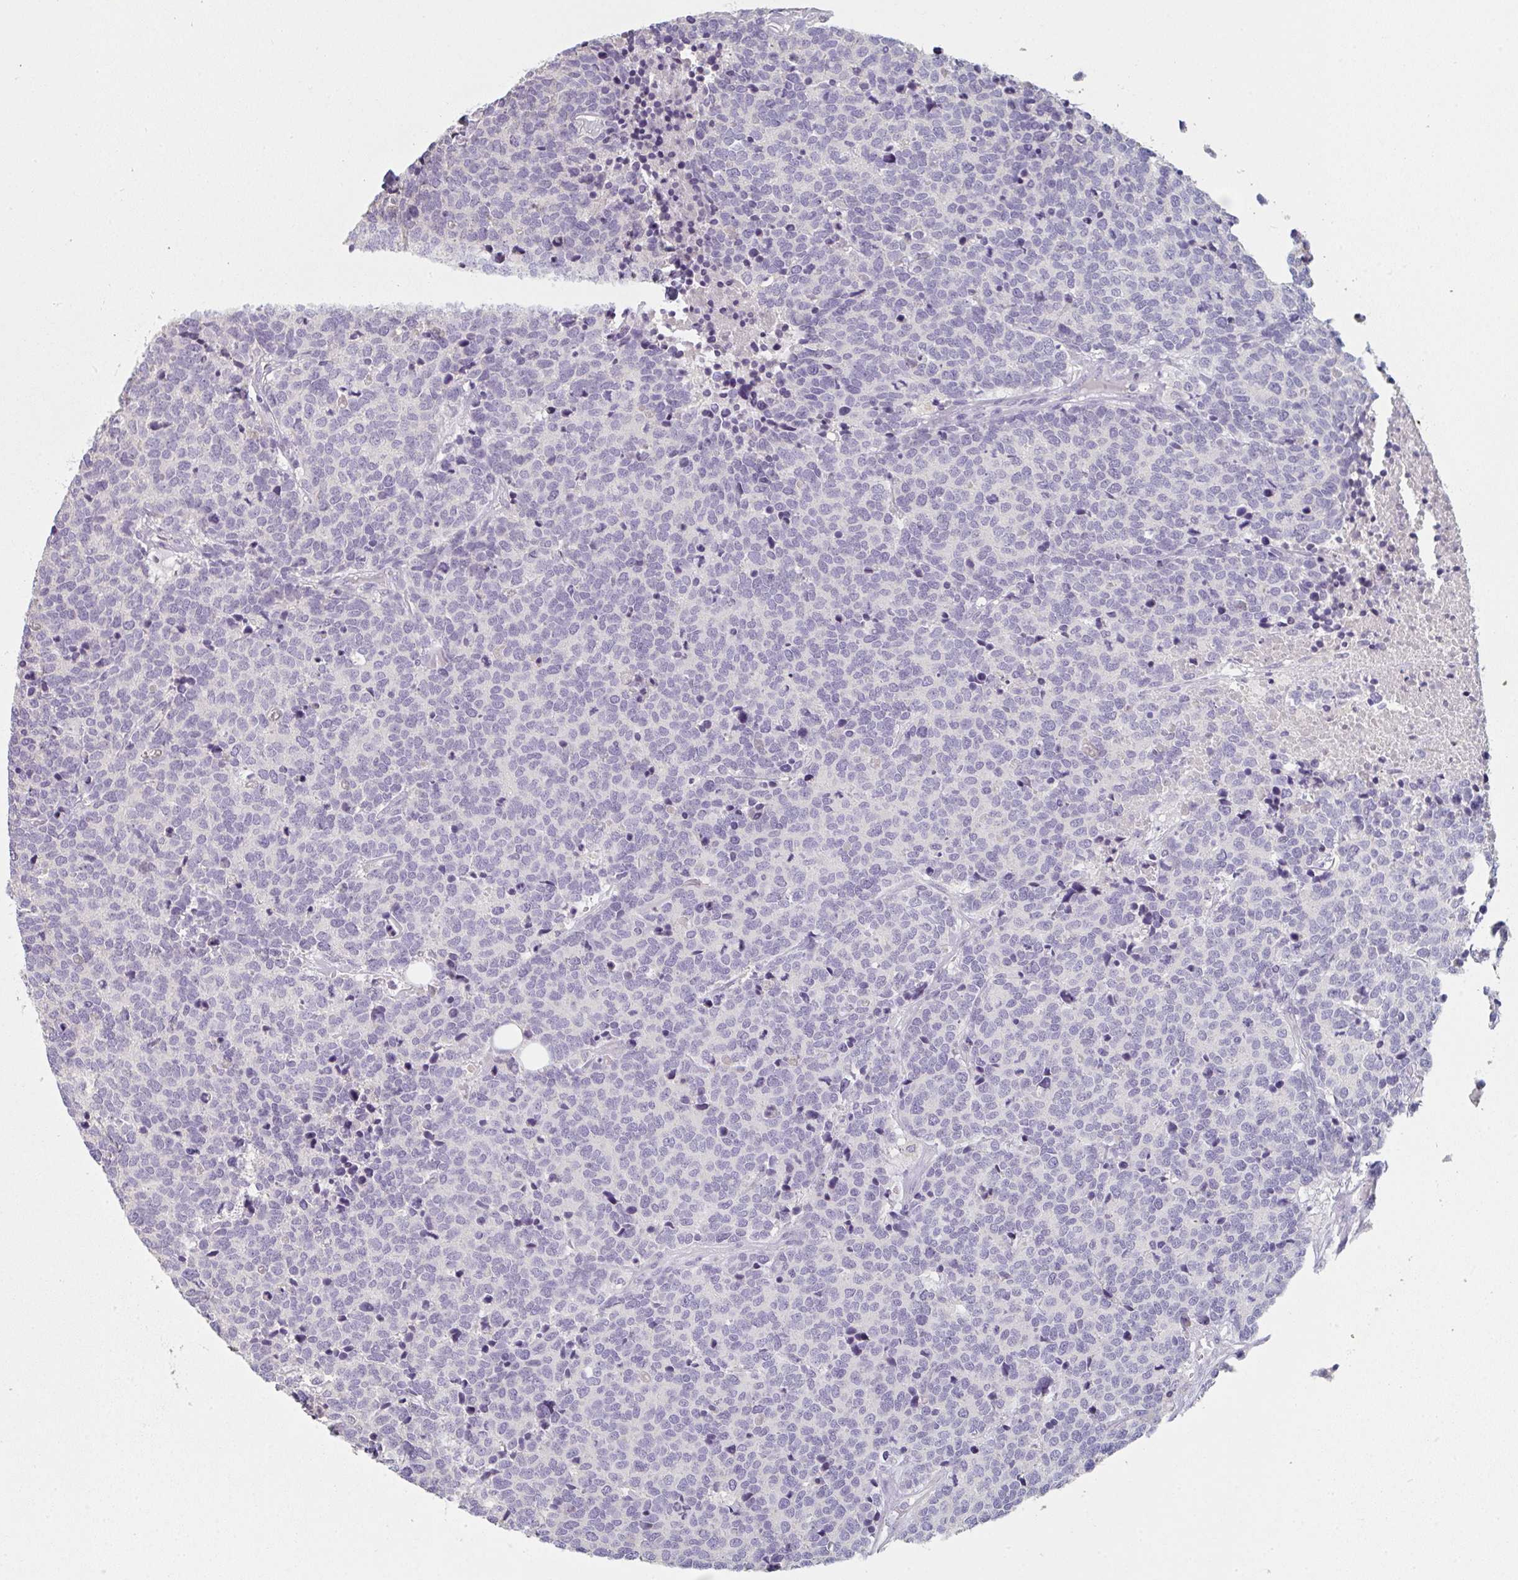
{"staining": {"intensity": "negative", "quantity": "none", "location": "none"}, "tissue": "carcinoid", "cell_type": "Tumor cells", "image_type": "cancer", "snomed": [{"axis": "morphology", "description": "Carcinoid, malignant, NOS"}, {"axis": "topography", "description": "Skin"}], "caption": "An immunohistochemistry (IHC) histopathology image of carcinoid is shown. There is no staining in tumor cells of carcinoid. The staining was performed using DAB to visualize the protein expression in brown, while the nuclei were stained in blue with hematoxylin (Magnification: 20x).", "gene": "ZNF215", "patient": {"sex": "female", "age": 79}}